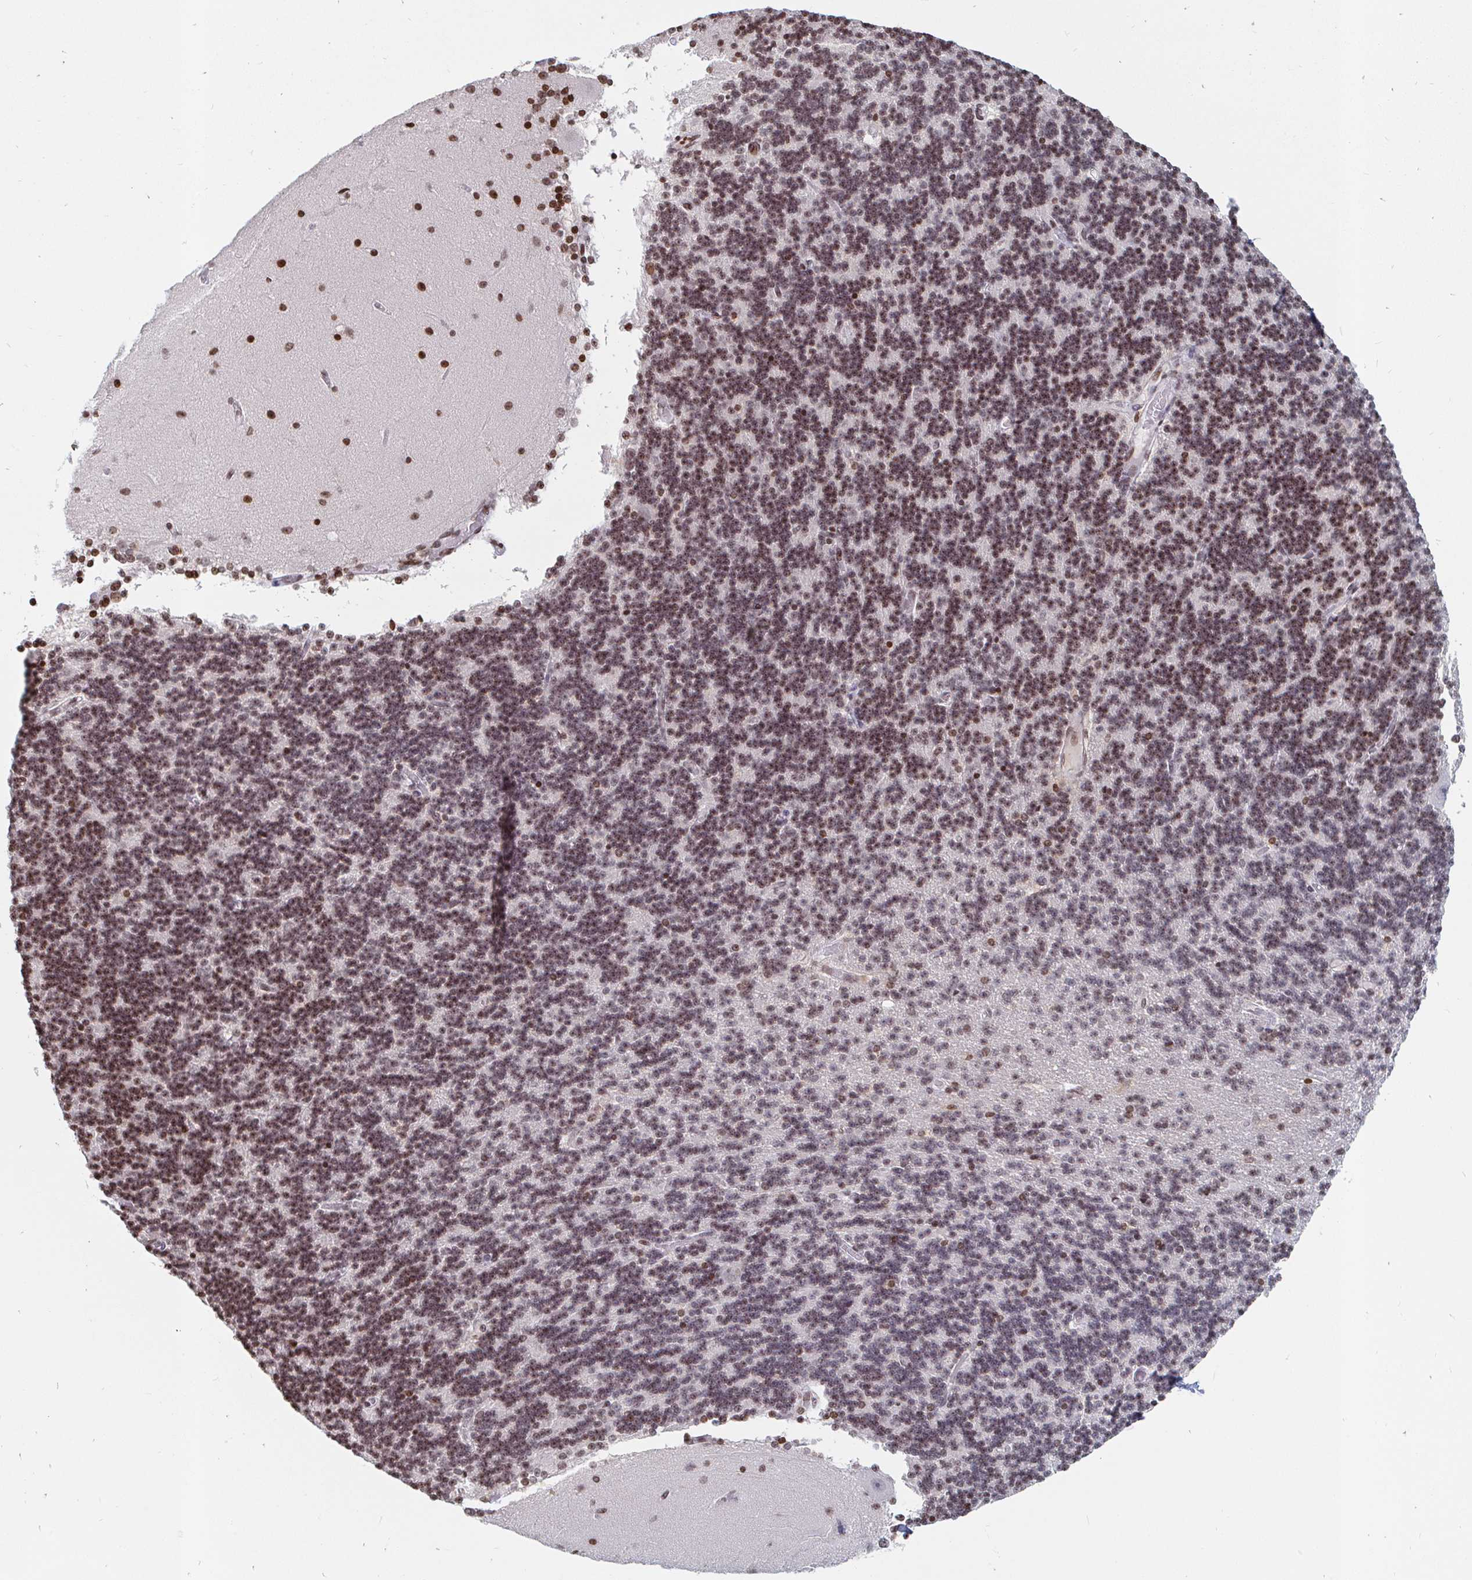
{"staining": {"intensity": "moderate", "quantity": "25%-75%", "location": "nuclear"}, "tissue": "cerebellum", "cell_type": "Cells in granular layer", "image_type": "normal", "snomed": [{"axis": "morphology", "description": "Normal tissue, NOS"}, {"axis": "topography", "description": "Cerebellum"}], "caption": "Cerebellum stained with a brown dye displays moderate nuclear positive staining in about 25%-75% of cells in granular layer.", "gene": "HOXC10", "patient": {"sex": "female", "age": 54}}